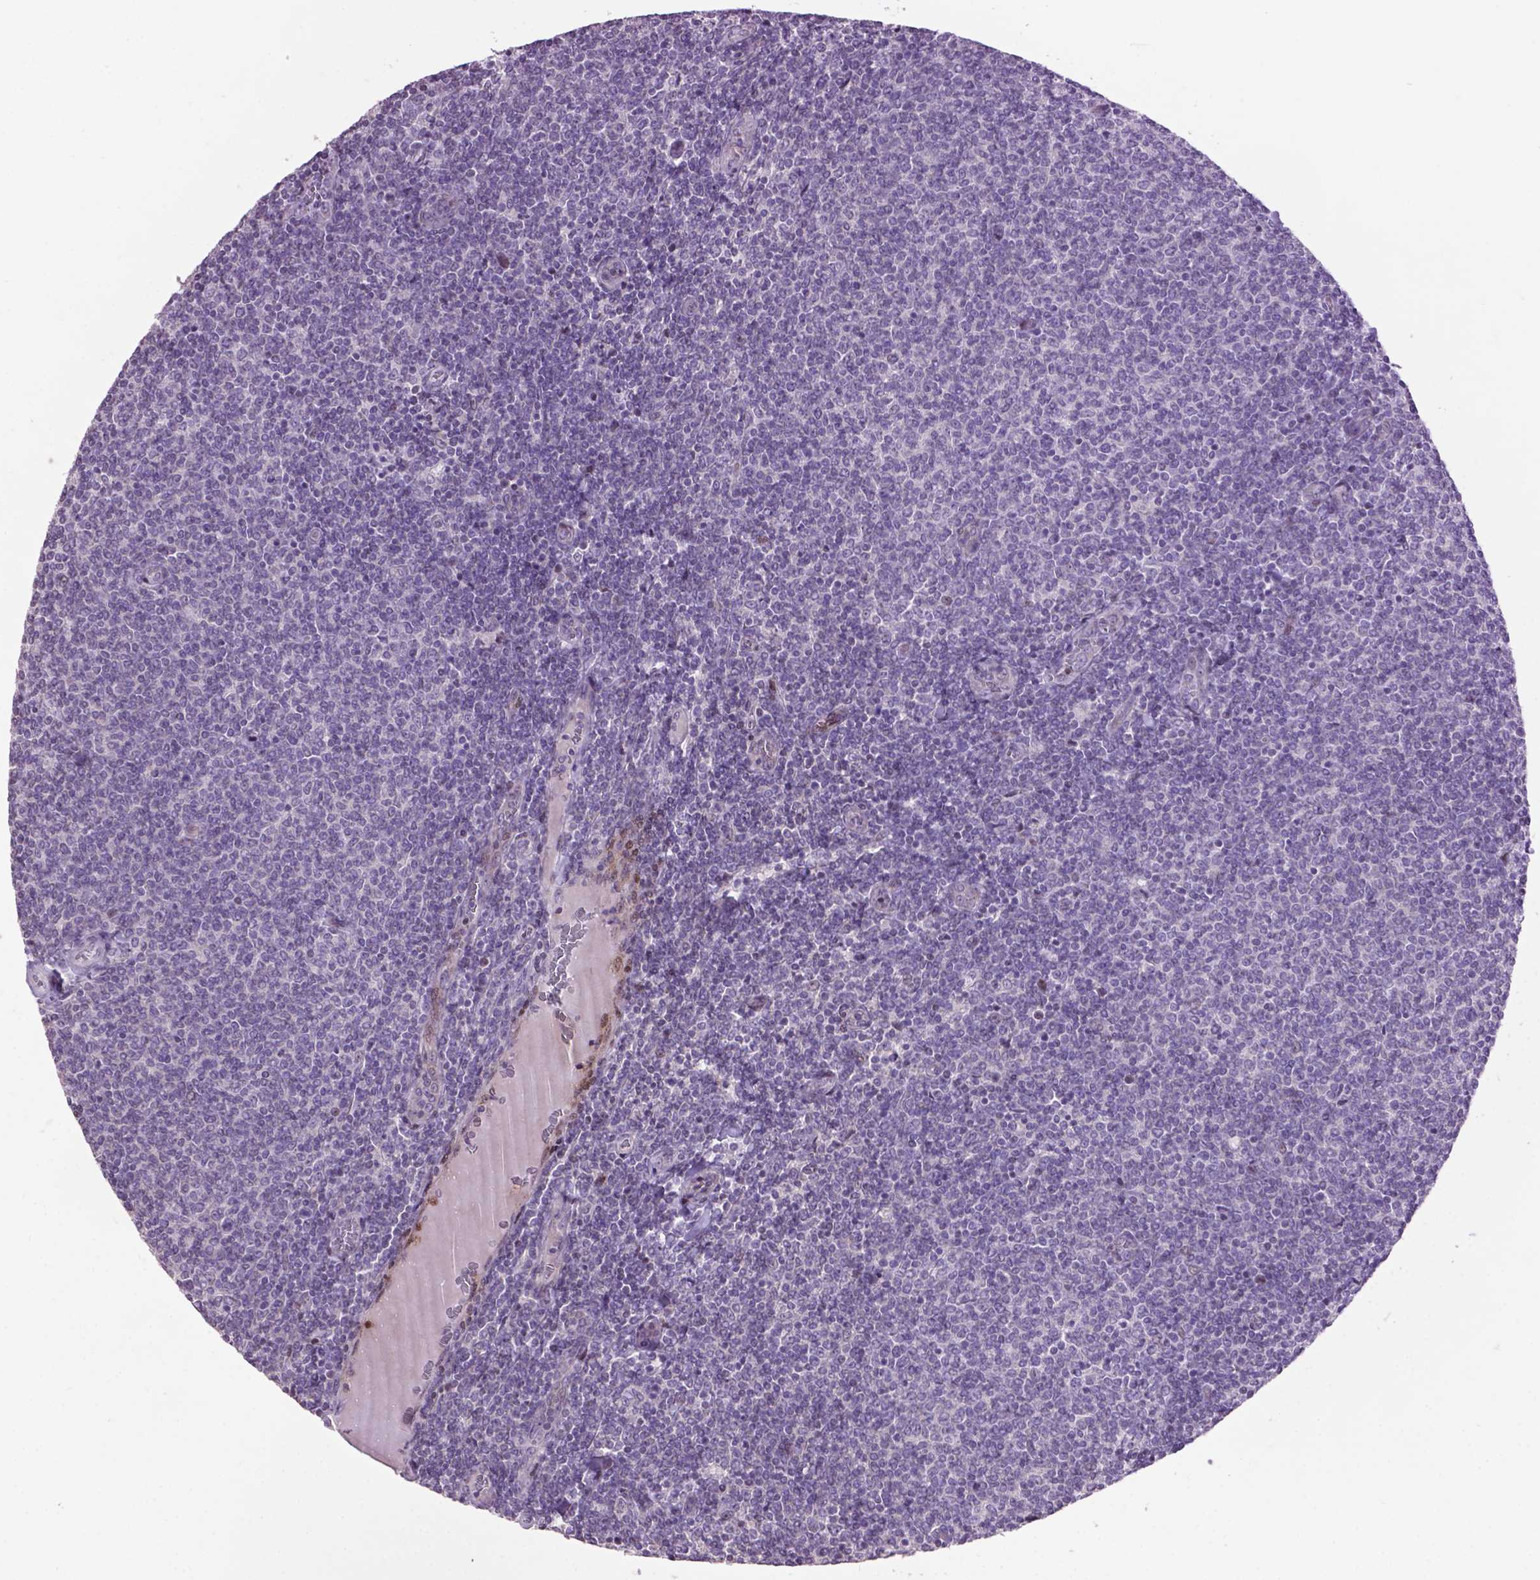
{"staining": {"intensity": "negative", "quantity": "none", "location": "none"}, "tissue": "lymphoma", "cell_type": "Tumor cells", "image_type": "cancer", "snomed": [{"axis": "morphology", "description": "Malignant lymphoma, non-Hodgkin's type, Low grade"}, {"axis": "topography", "description": "Lymph node"}], "caption": "This is an immunohistochemistry (IHC) image of lymphoma. There is no expression in tumor cells.", "gene": "TH", "patient": {"sex": "male", "age": 52}}